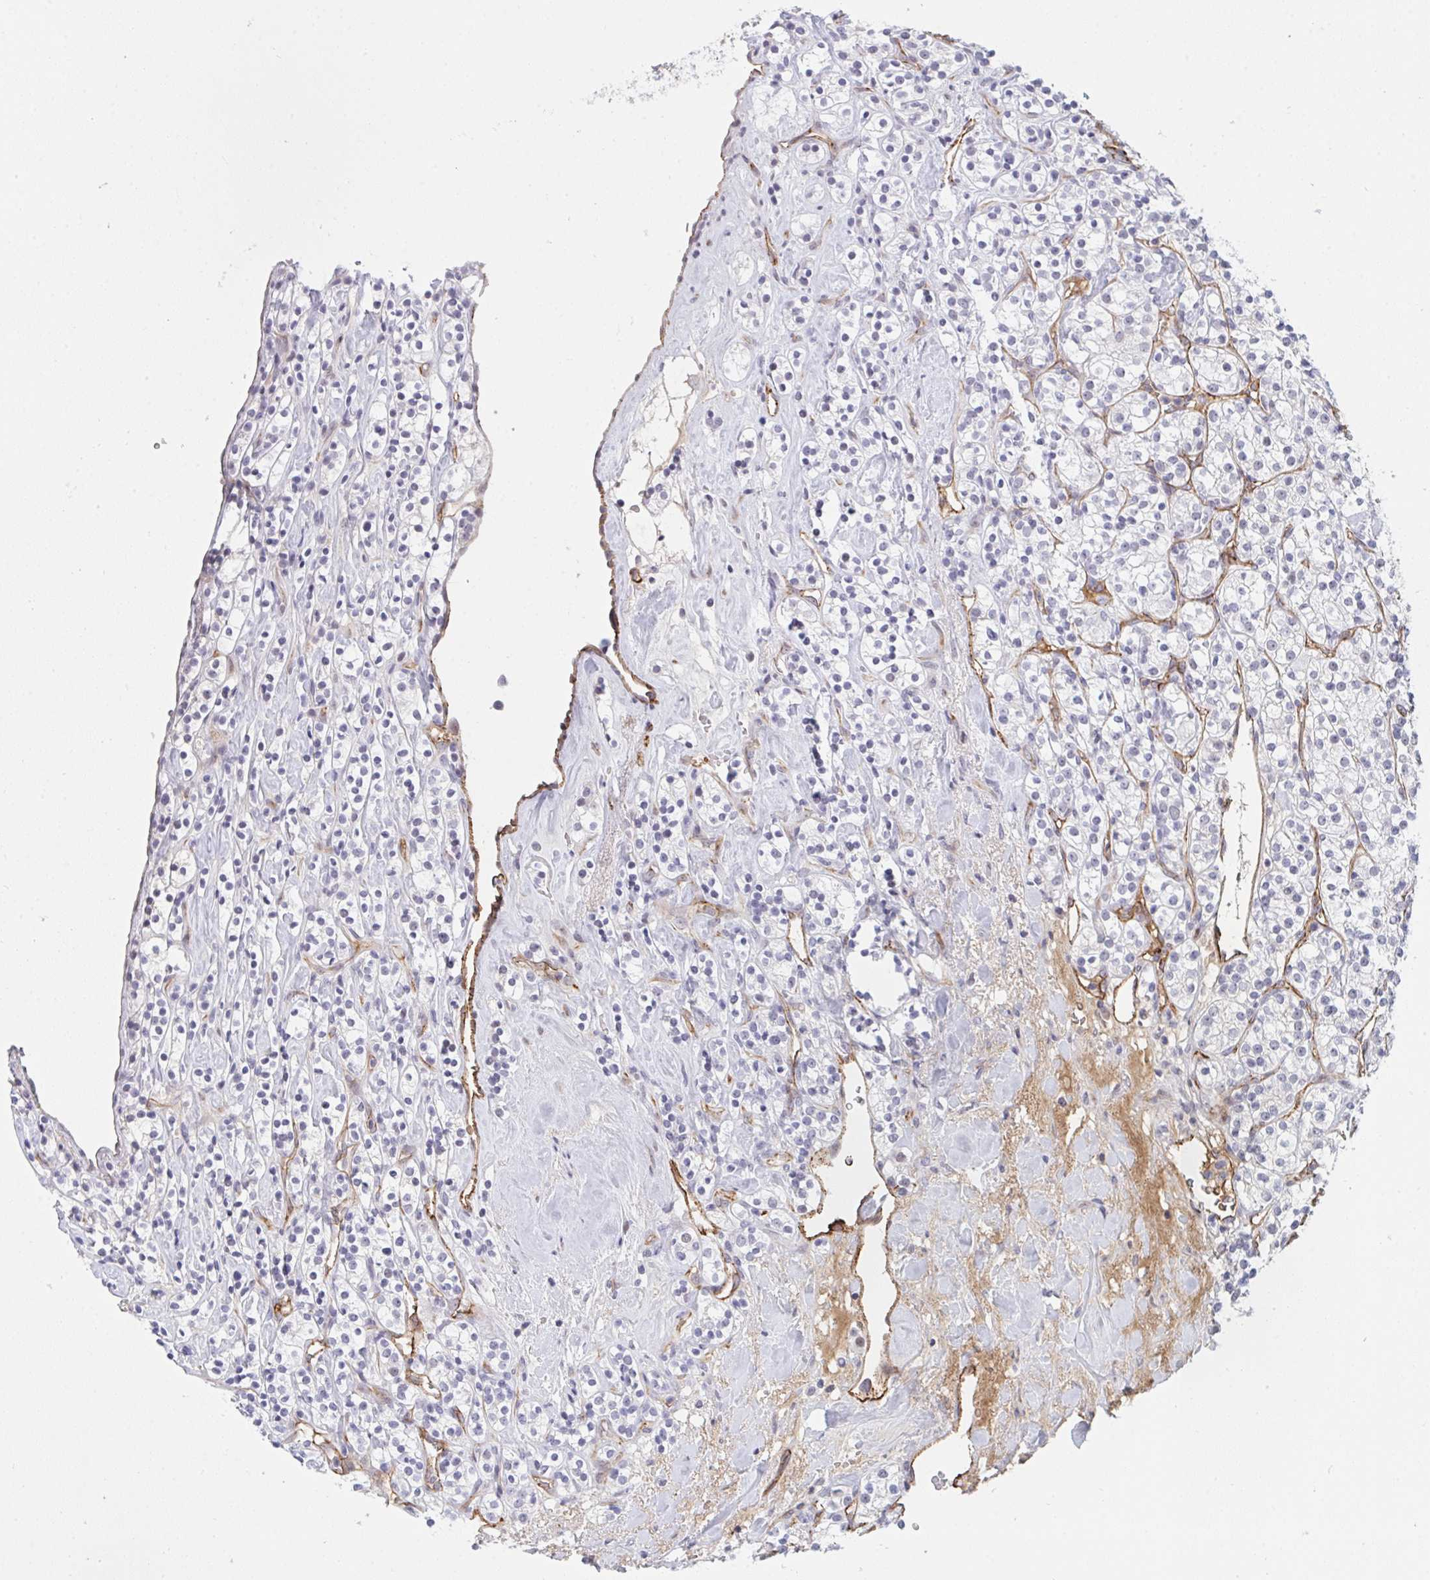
{"staining": {"intensity": "negative", "quantity": "none", "location": "none"}, "tissue": "renal cancer", "cell_type": "Tumor cells", "image_type": "cancer", "snomed": [{"axis": "morphology", "description": "Adenocarcinoma, NOS"}, {"axis": "topography", "description": "Kidney"}], "caption": "A histopathology image of human adenocarcinoma (renal) is negative for staining in tumor cells.", "gene": "DSCAML1", "patient": {"sex": "male", "age": 77}}